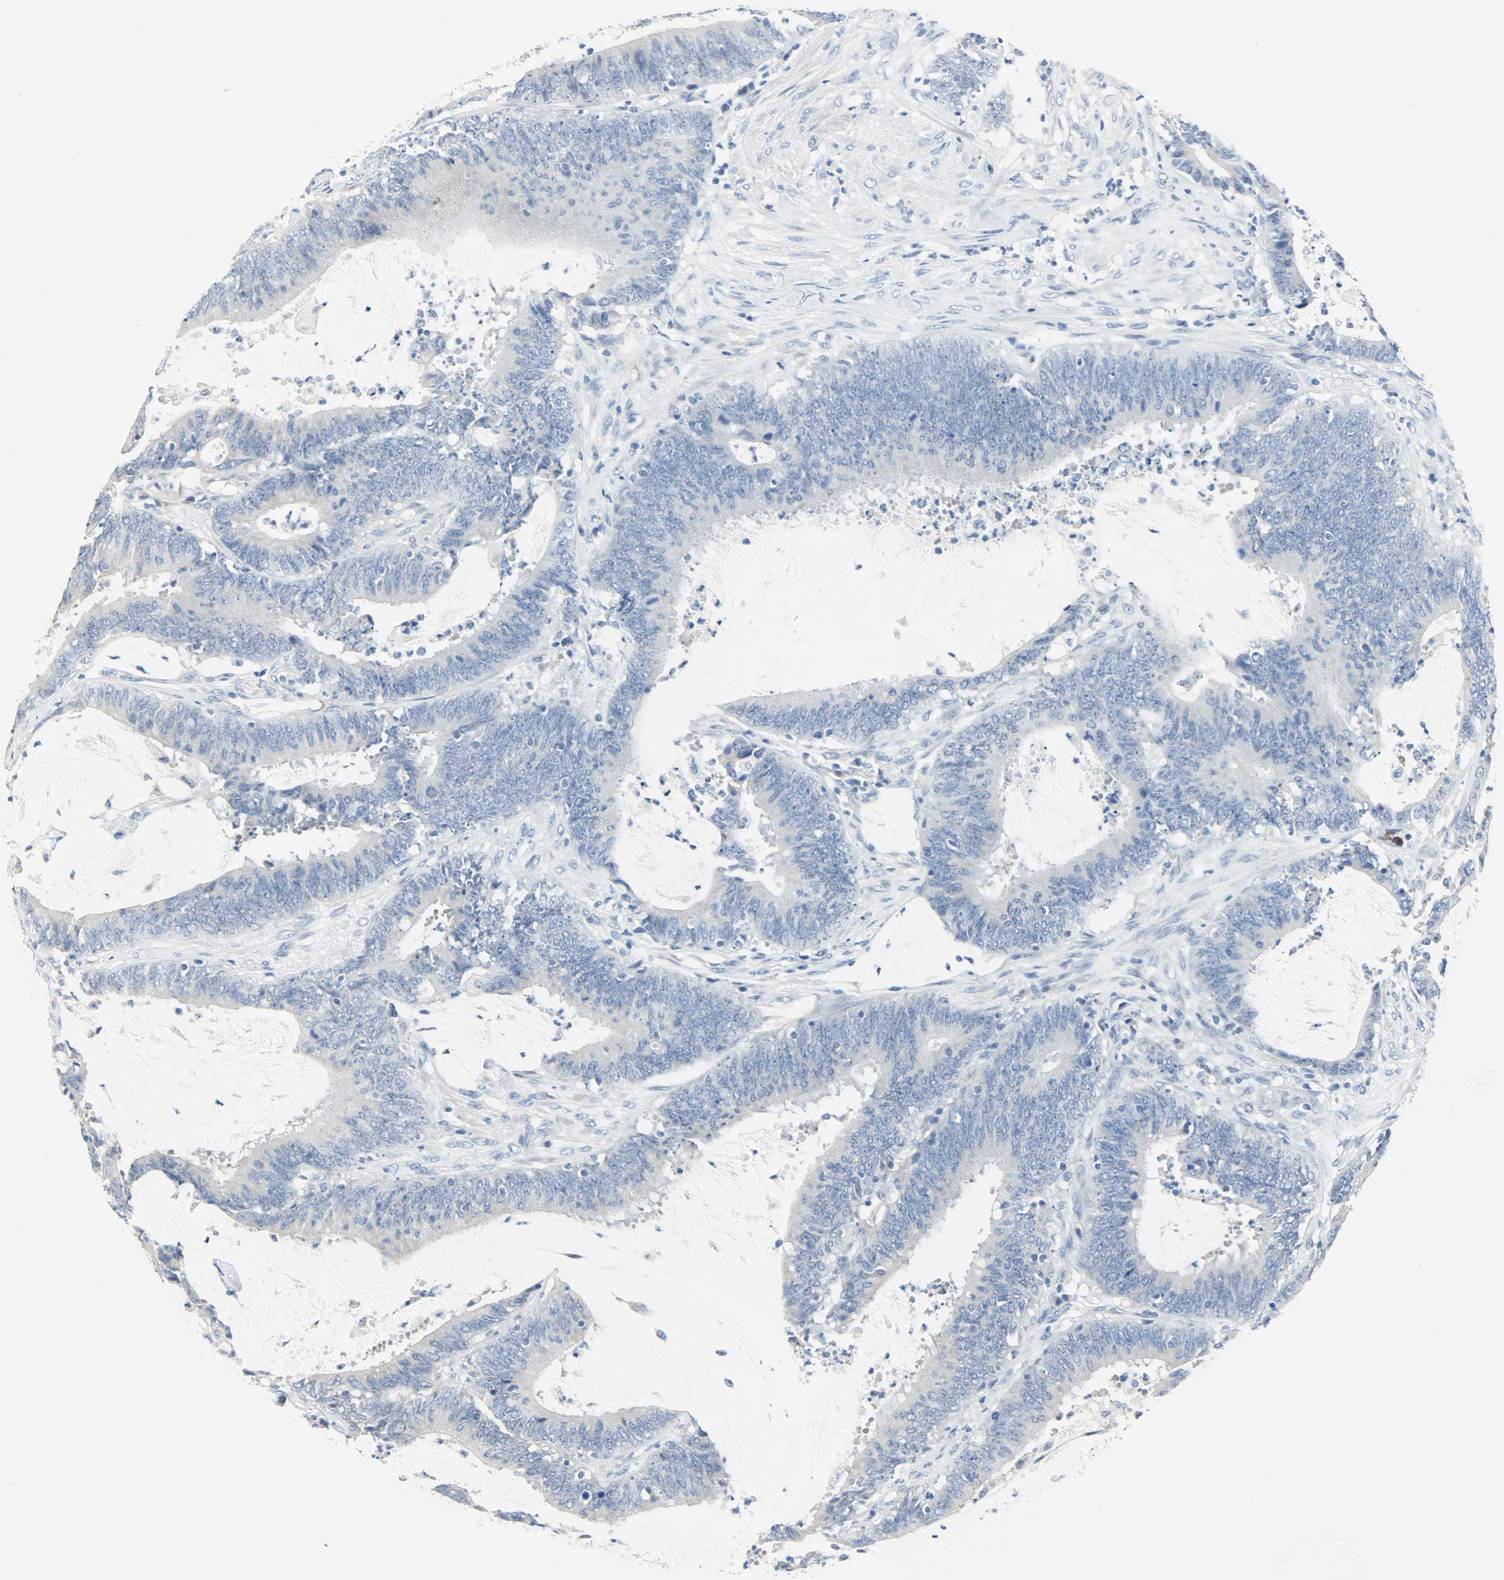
{"staining": {"intensity": "negative", "quantity": "none", "location": "none"}, "tissue": "colorectal cancer", "cell_type": "Tumor cells", "image_type": "cancer", "snomed": [{"axis": "morphology", "description": "Adenocarcinoma, NOS"}, {"axis": "topography", "description": "Rectum"}], "caption": "This is an immunohistochemistry (IHC) micrograph of human colorectal cancer (adenocarcinoma). There is no expression in tumor cells.", "gene": "CEBPE", "patient": {"sex": "female", "age": 66}}